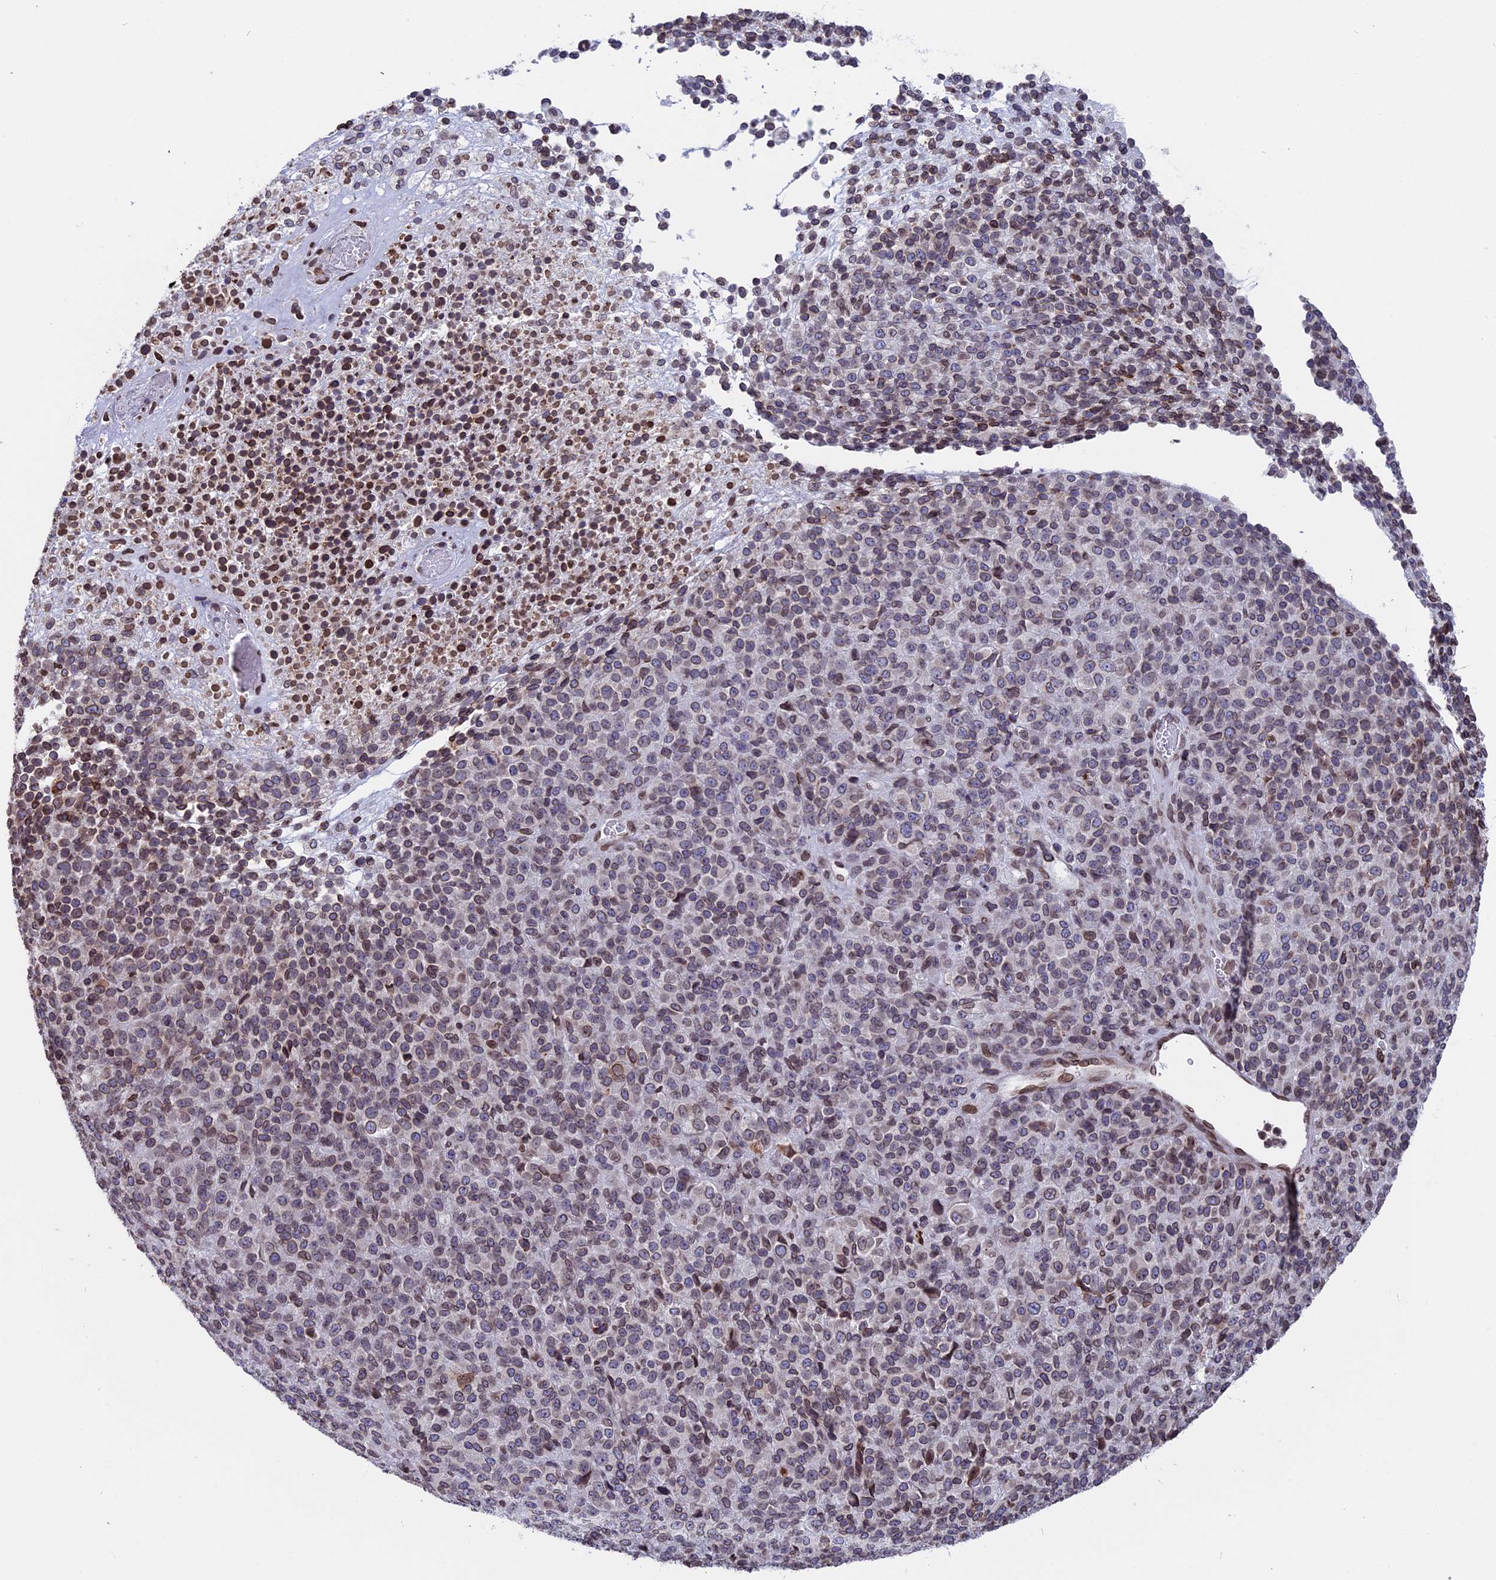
{"staining": {"intensity": "moderate", "quantity": ">75%", "location": "cytoplasmic/membranous,nuclear"}, "tissue": "melanoma", "cell_type": "Tumor cells", "image_type": "cancer", "snomed": [{"axis": "morphology", "description": "Malignant melanoma, Metastatic site"}, {"axis": "topography", "description": "Brain"}], "caption": "An IHC micrograph of neoplastic tissue is shown. Protein staining in brown labels moderate cytoplasmic/membranous and nuclear positivity in melanoma within tumor cells. The protein of interest is shown in brown color, while the nuclei are stained blue.", "gene": "PTCHD4", "patient": {"sex": "female", "age": 56}}